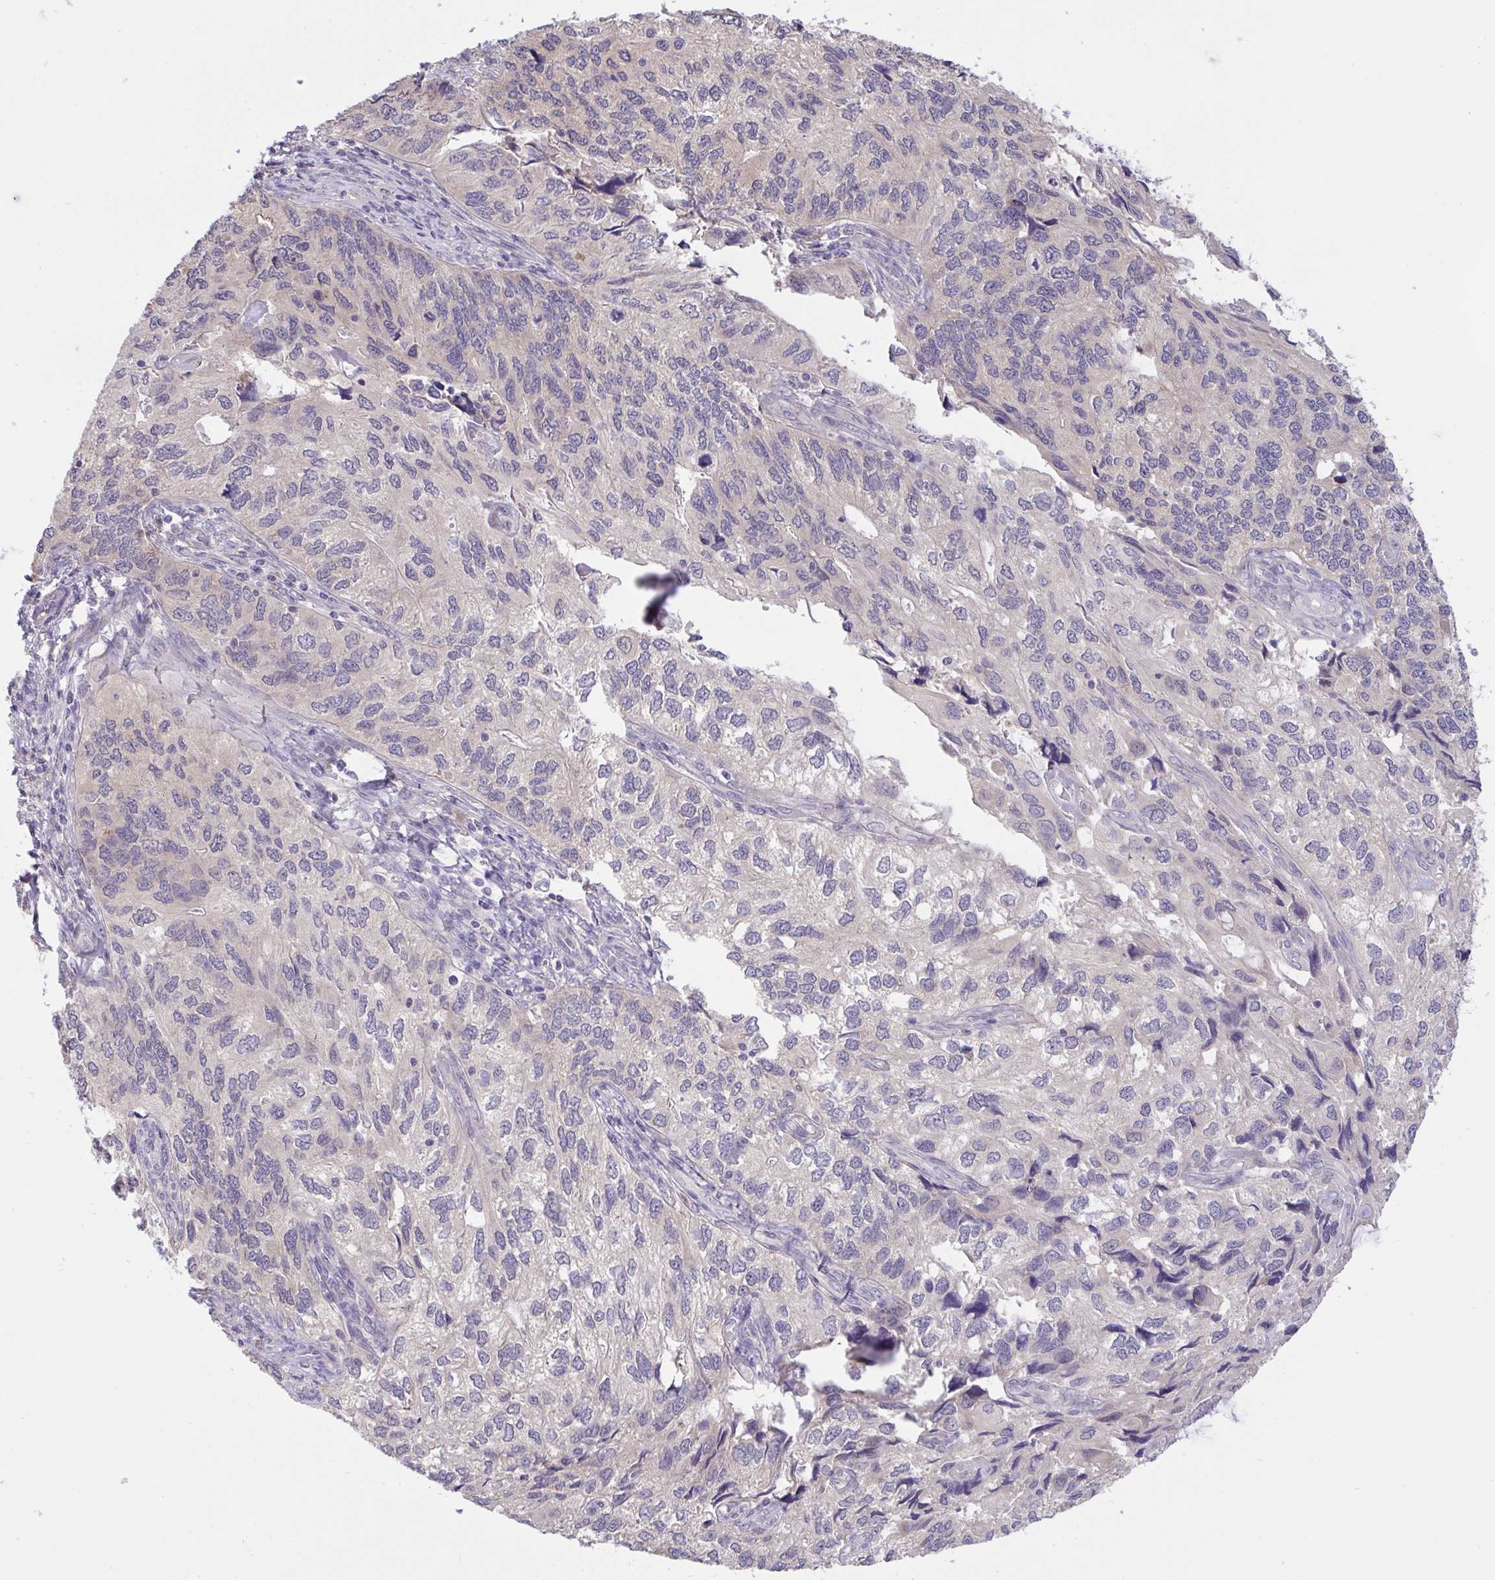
{"staining": {"intensity": "negative", "quantity": "none", "location": "none"}, "tissue": "endometrial cancer", "cell_type": "Tumor cells", "image_type": "cancer", "snomed": [{"axis": "morphology", "description": "Carcinoma, NOS"}, {"axis": "topography", "description": "Uterus"}], "caption": "Tumor cells show no significant protein staining in endometrial carcinoma. The staining was performed using DAB (3,3'-diaminobenzidine) to visualize the protein expression in brown, while the nuclei were stained in blue with hematoxylin (Magnification: 20x).", "gene": "TMEM41A", "patient": {"sex": "female", "age": 76}}